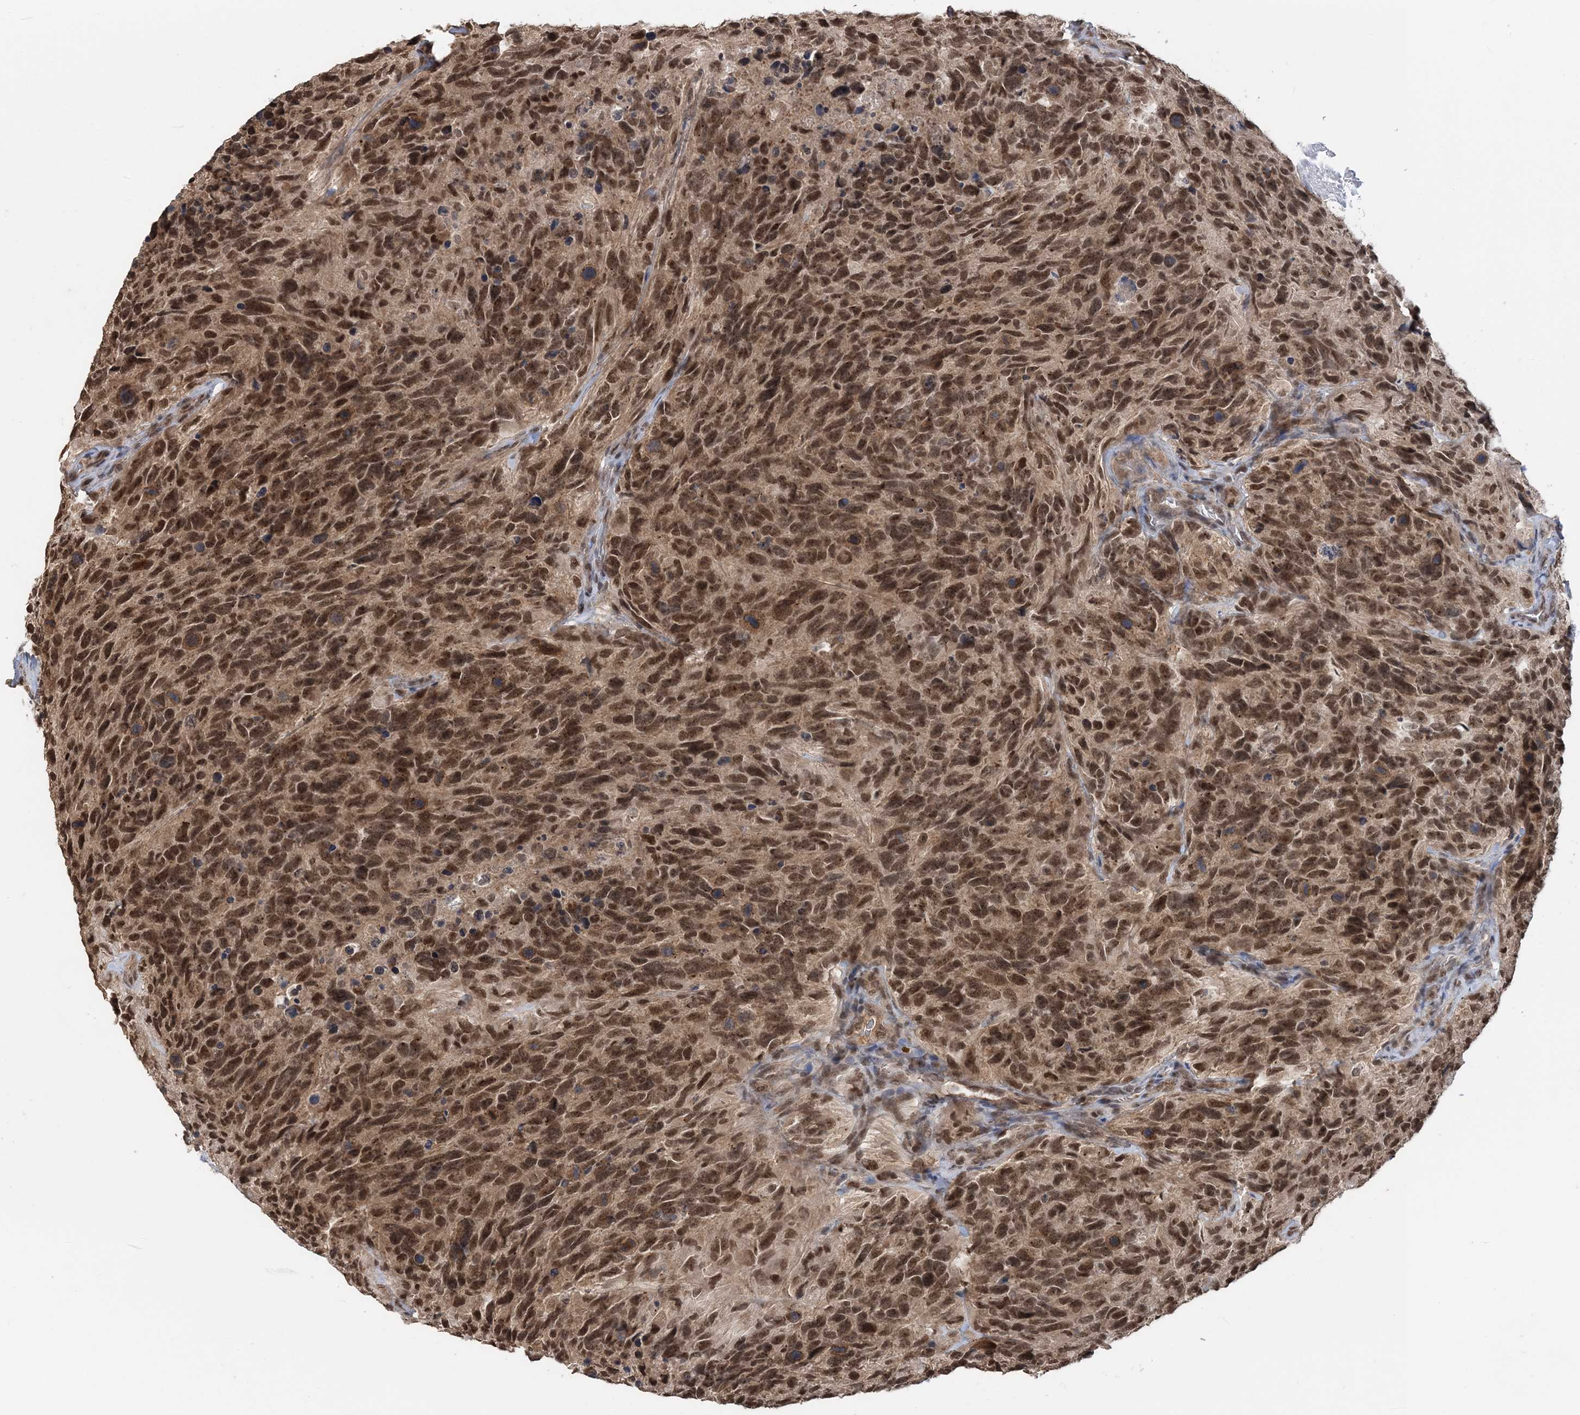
{"staining": {"intensity": "moderate", "quantity": ">75%", "location": "cytoplasmic/membranous,nuclear"}, "tissue": "glioma", "cell_type": "Tumor cells", "image_type": "cancer", "snomed": [{"axis": "morphology", "description": "Glioma, malignant, High grade"}, {"axis": "topography", "description": "Brain"}], "caption": "The histopathology image reveals a brown stain indicating the presence of a protein in the cytoplasmic/membranous and nuclear of tumor cells in glioma. (Brightfield microscopy of DAB IHC at high magnification).", "gene": "TSHZ2", "patient": {"sex": "male", "age": 69}}